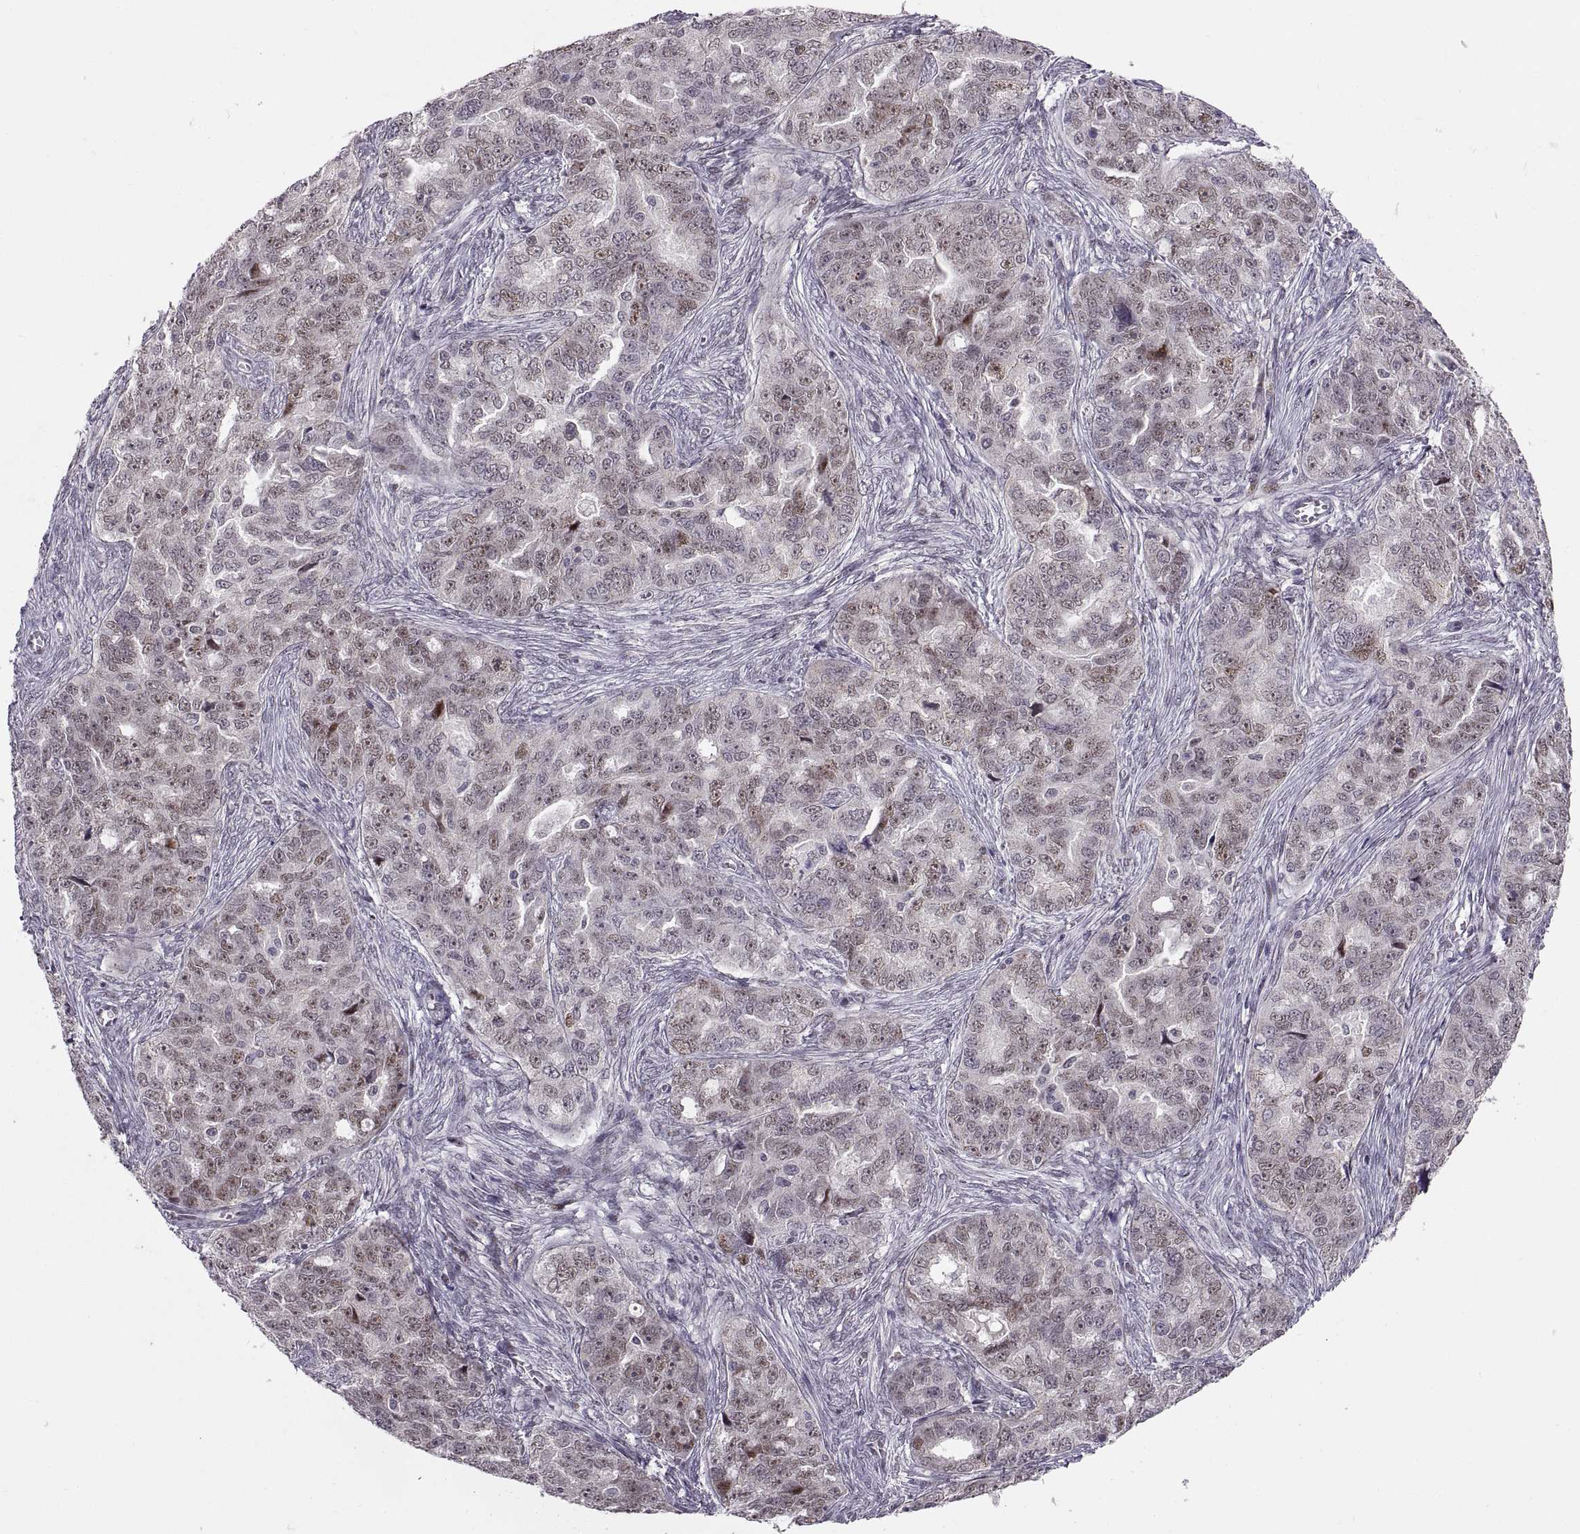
{"staining": {"intensity": "negative", "quantity": "none", "location": "none"}, "tissue": "ovarian cancer", "cell_type": "Tumor cells", "image_type": "cancer", "snomed": [{"axis": "morphology", "description": "Cystadenocarcinoma, serous, NOS"}, {"axis": "topography", "description": "Ovary"}], "caption": "A histopathology image of ovarian serous cystadenocarcinoma stained for a protein demonstrates no brown staining in tumor cells.", "gene": "SNAI1", "patient": {"sex": "female", "age": 51}}